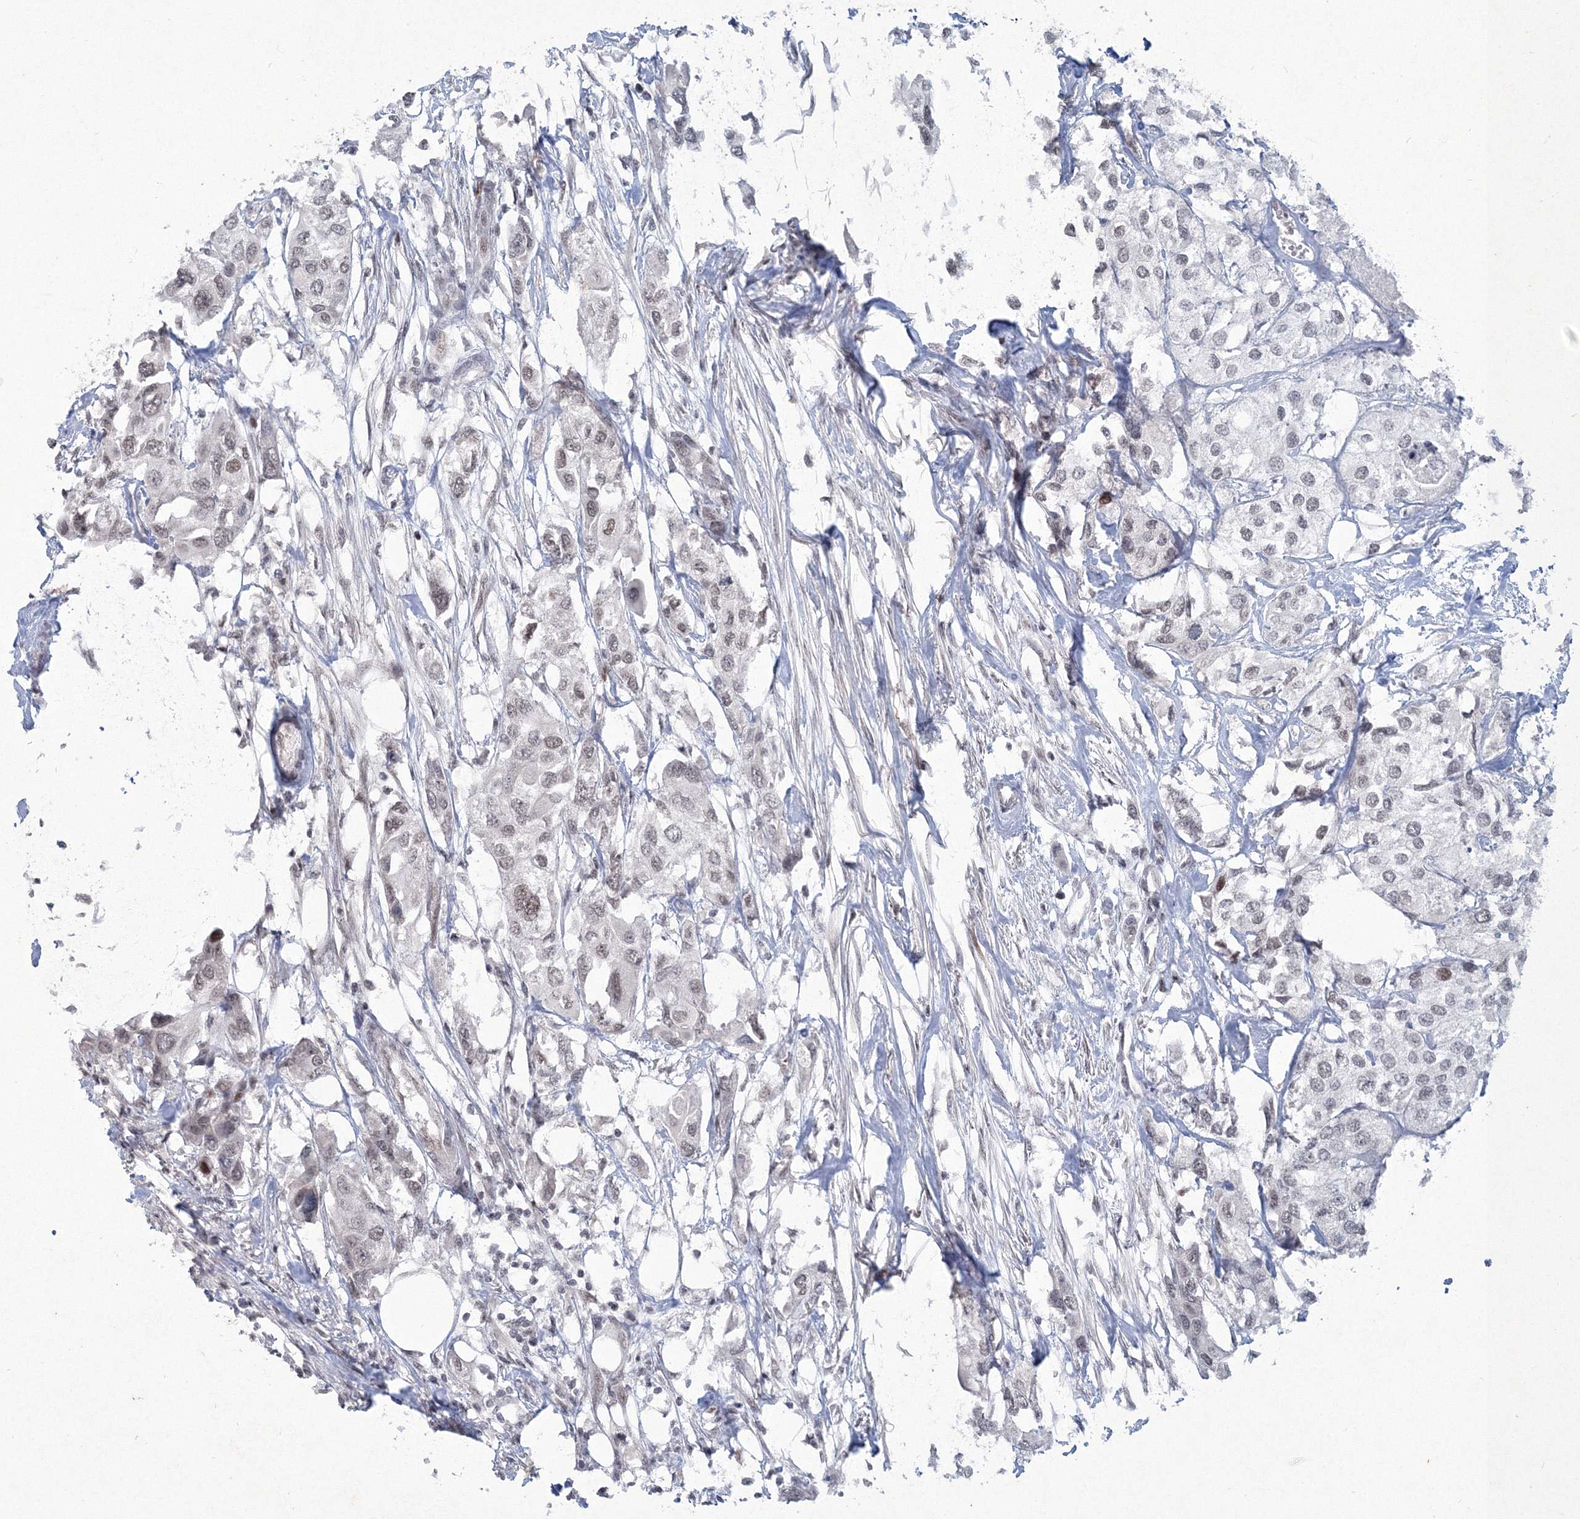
{"staining": {"intensity": "weak", "quantity": "25%-75%", "location": "nuclear"}, "tissue": "urothelial cancer", "cell_type": "Tumor cells", "image_type": "cancer", "snomed": [{"axis": "morphology", "description": "Urothelial carcinoma, High grade"}, {"axis": "topography", "description": "Urinary bladder"}], "caption": "The photomicrograph exhibits staining of urothelial cancer, revealing weak nuclear protein expression (brown color) within tumor cells. (Stains: DAB in brown, nuclei in blue, Microscopy: brightfield microscopy at high magnification).", "gene": "C3orf33", "patient": {"sex": "male", "age": 64}}